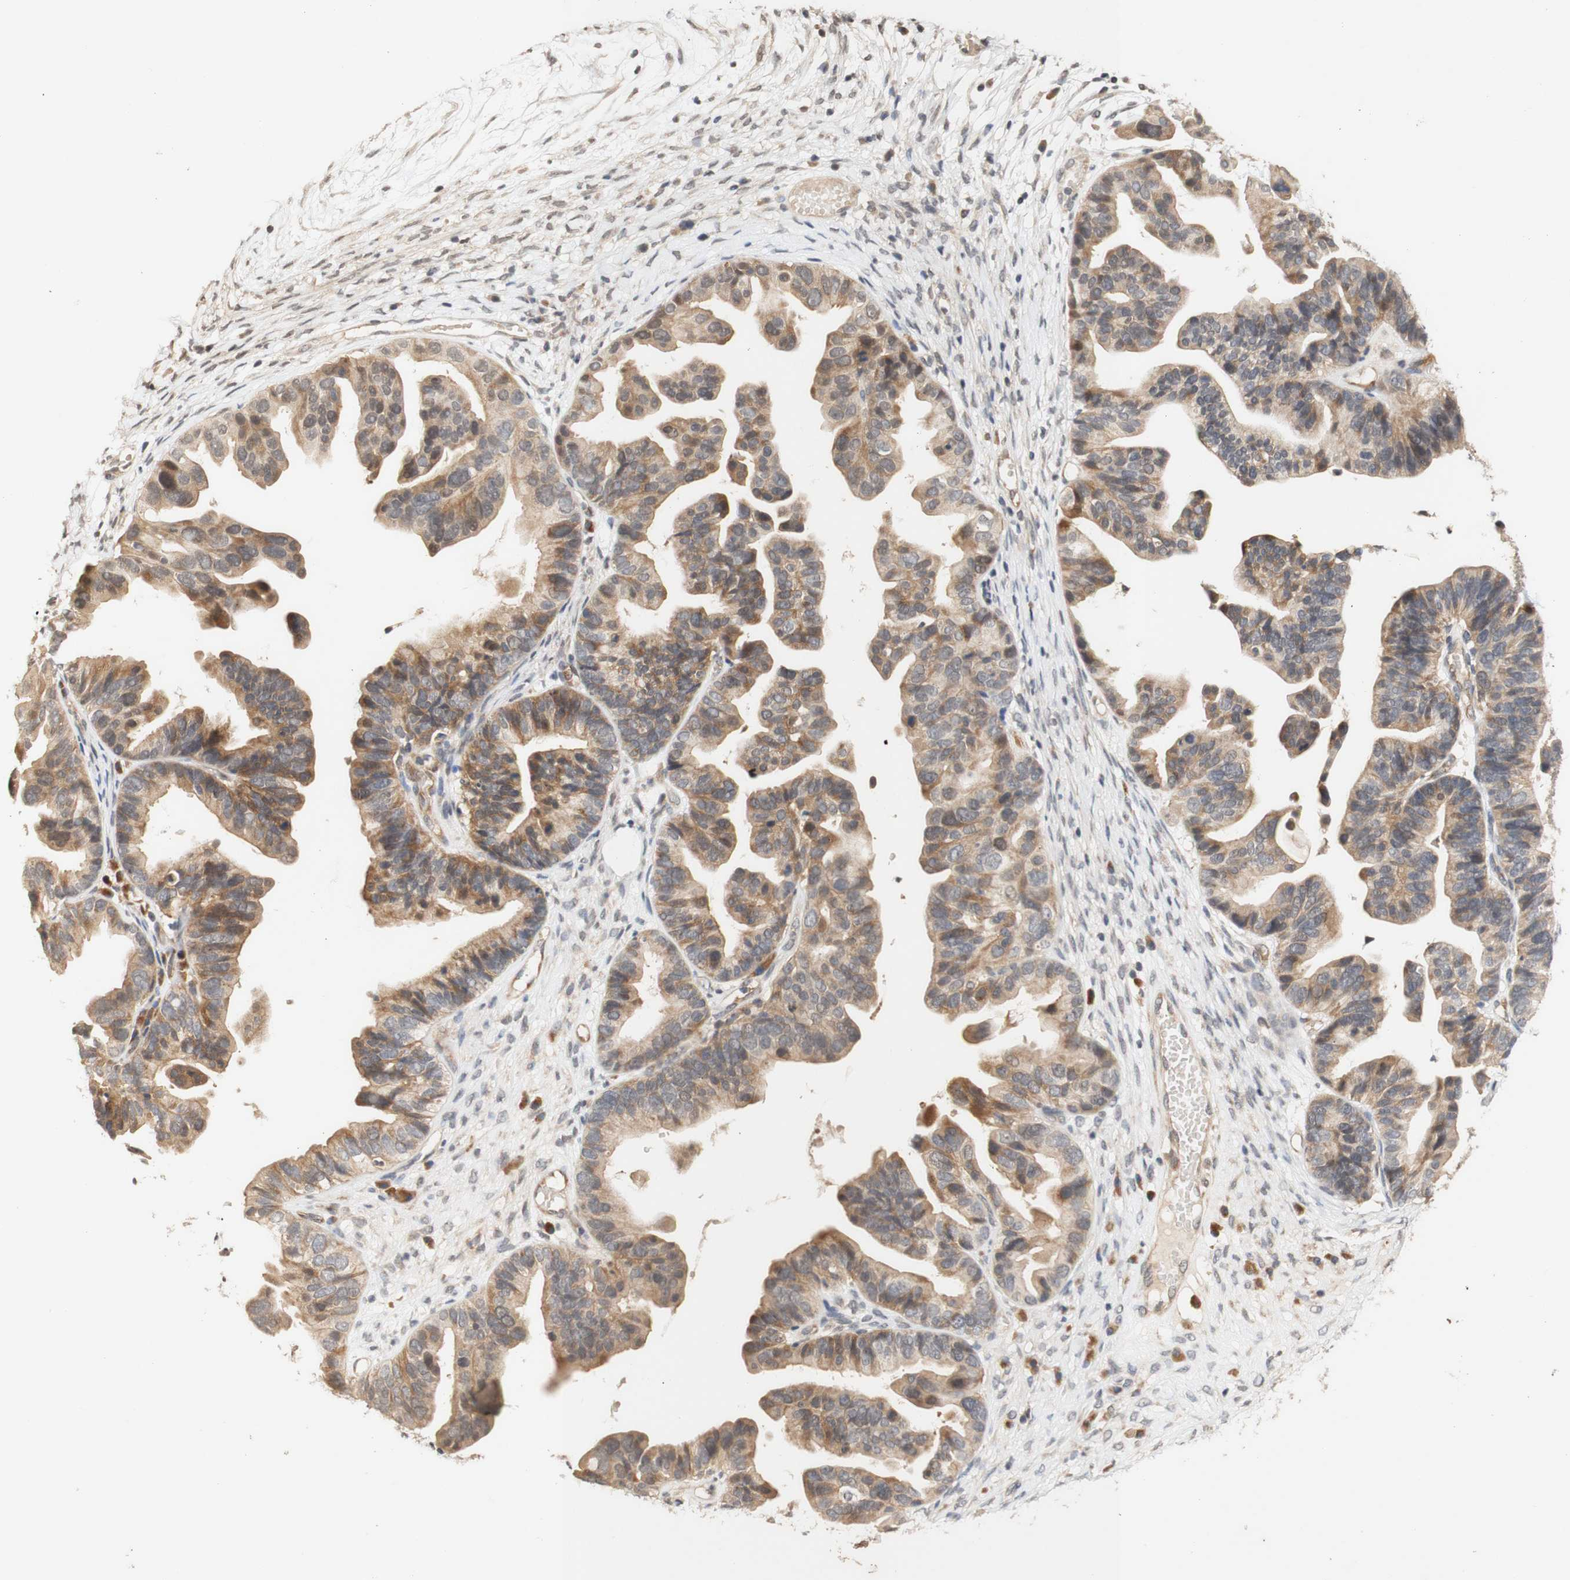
{"staining": {"intensity": "moderate", "quantity": ">75%", "location": "cytoplasmic/membranous"}, "tissue": "ovarian cancer", "cell_type": "Tumor cells", "image_type": "cancer", "snomed": [{"axis": "morphology", "description": "Cystadenocarcinoma, serous, NOS"}, {"axis": "topography", "description": "Ovary"}], "caption": "Immunohistochemical staining of ovarian cancer (serous cystadenocarcinoma) shows medium levels of moderate cytoplasmic/membranous staining in about >75% of tumor cells. (brown staining indicates protein expression, while blue staining denotes nuclei).", "gene": "PIN1", "patient": {"sex": "female", "age": 56}}